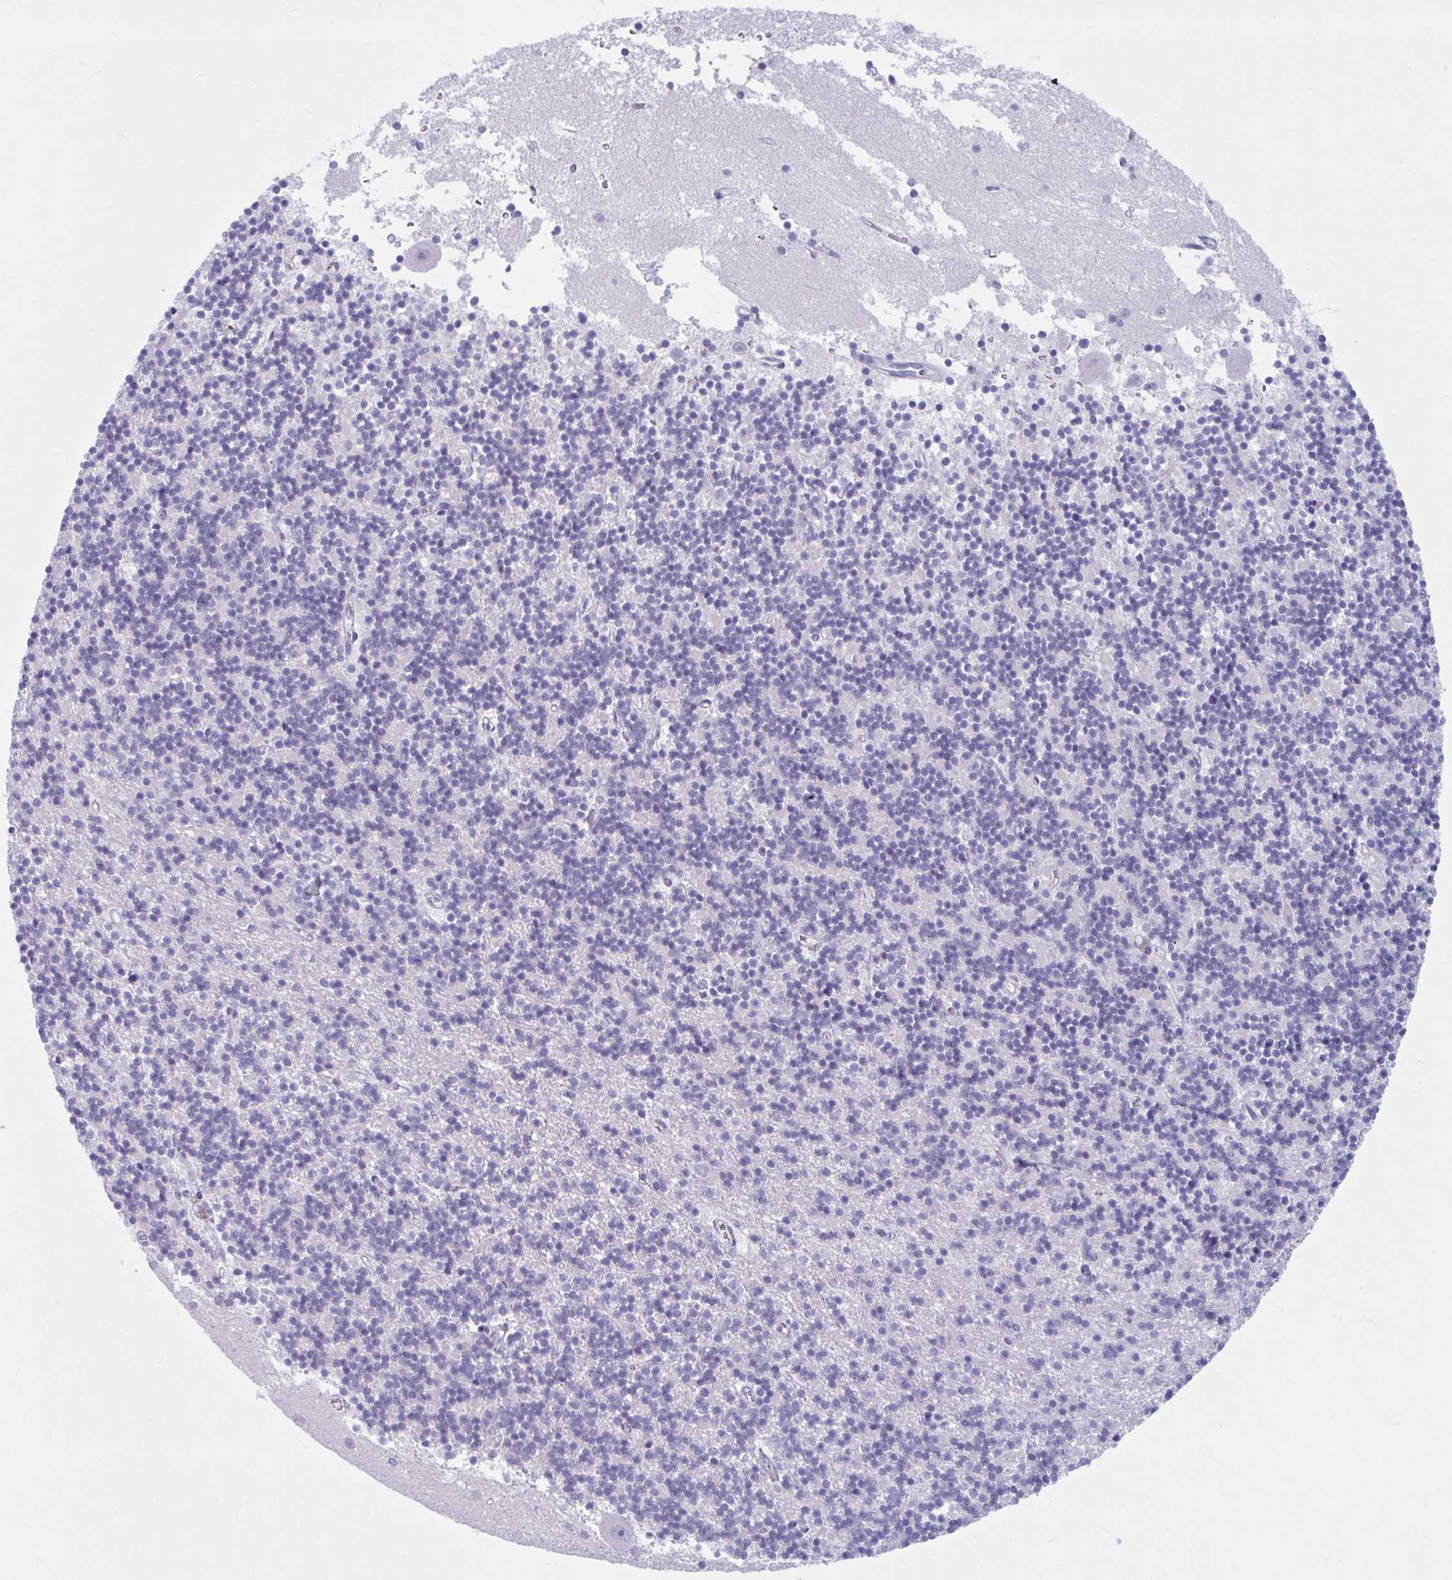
{"staining": {"intensity": "negative", "quantity": "none", "location": "none"}, "tissue": "cerebellum", "cell_type": "Cells in granular layer", "image_type": "normal", "snomed": [{"axis": "morphology", "description": "Normal tissue, NOS"}, {"axis": "topography", "description": "Cerebellum"}], "caption": "An immunohistochemistry image of unremarkable cerebellum is shown. There is no staining in cells in granular layer of cerebellum. (Stains: DAB (3,3'-diaminobenzidine) IHC with hematoxylin counter stain, Microscopy: brightfield microscopy at high magnification).", "gene": "CCDC105", "patient": {"sex": "male", "age": 54}}